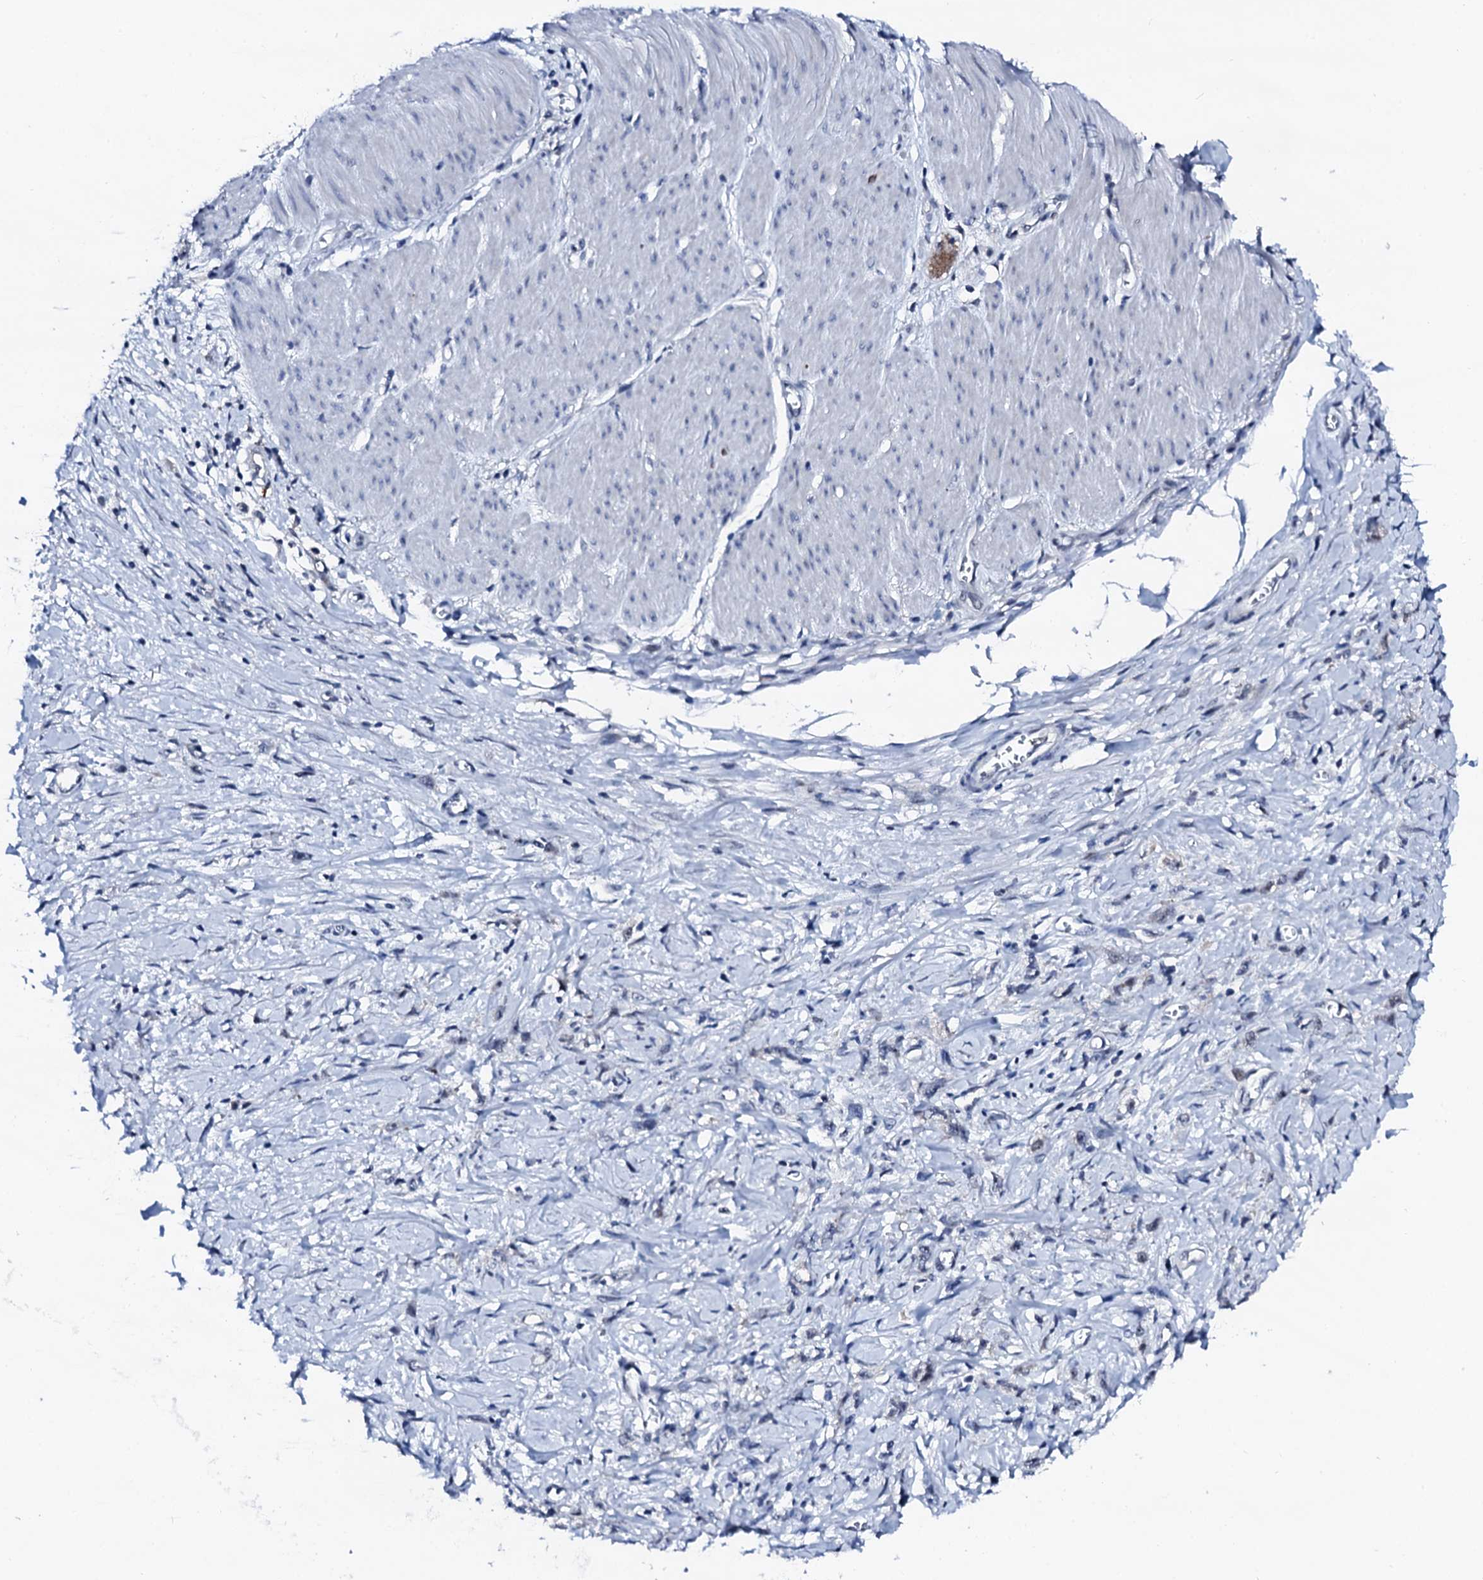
{"staining": {"intensity": "negative", "quantity": "none", "location": "none"}, "tissue": "stomach cancer", "cell_type": "Tumor cells", "image_type": "cancer", "snomed": [{"axis": "morphology", "description": "Adenocarcinoma, NOS"}, {"axis": "topography", "description": "Stomach"}], "caption": "This image is of stomach adenocarcinoma stained with immunohistochemistry to label a protein in brown with the nuclei are counter-stained blue. There is no positivity in tumor cells.", "gene": "TRAFD1", "patient": {"sex": "female", "age": 76}}